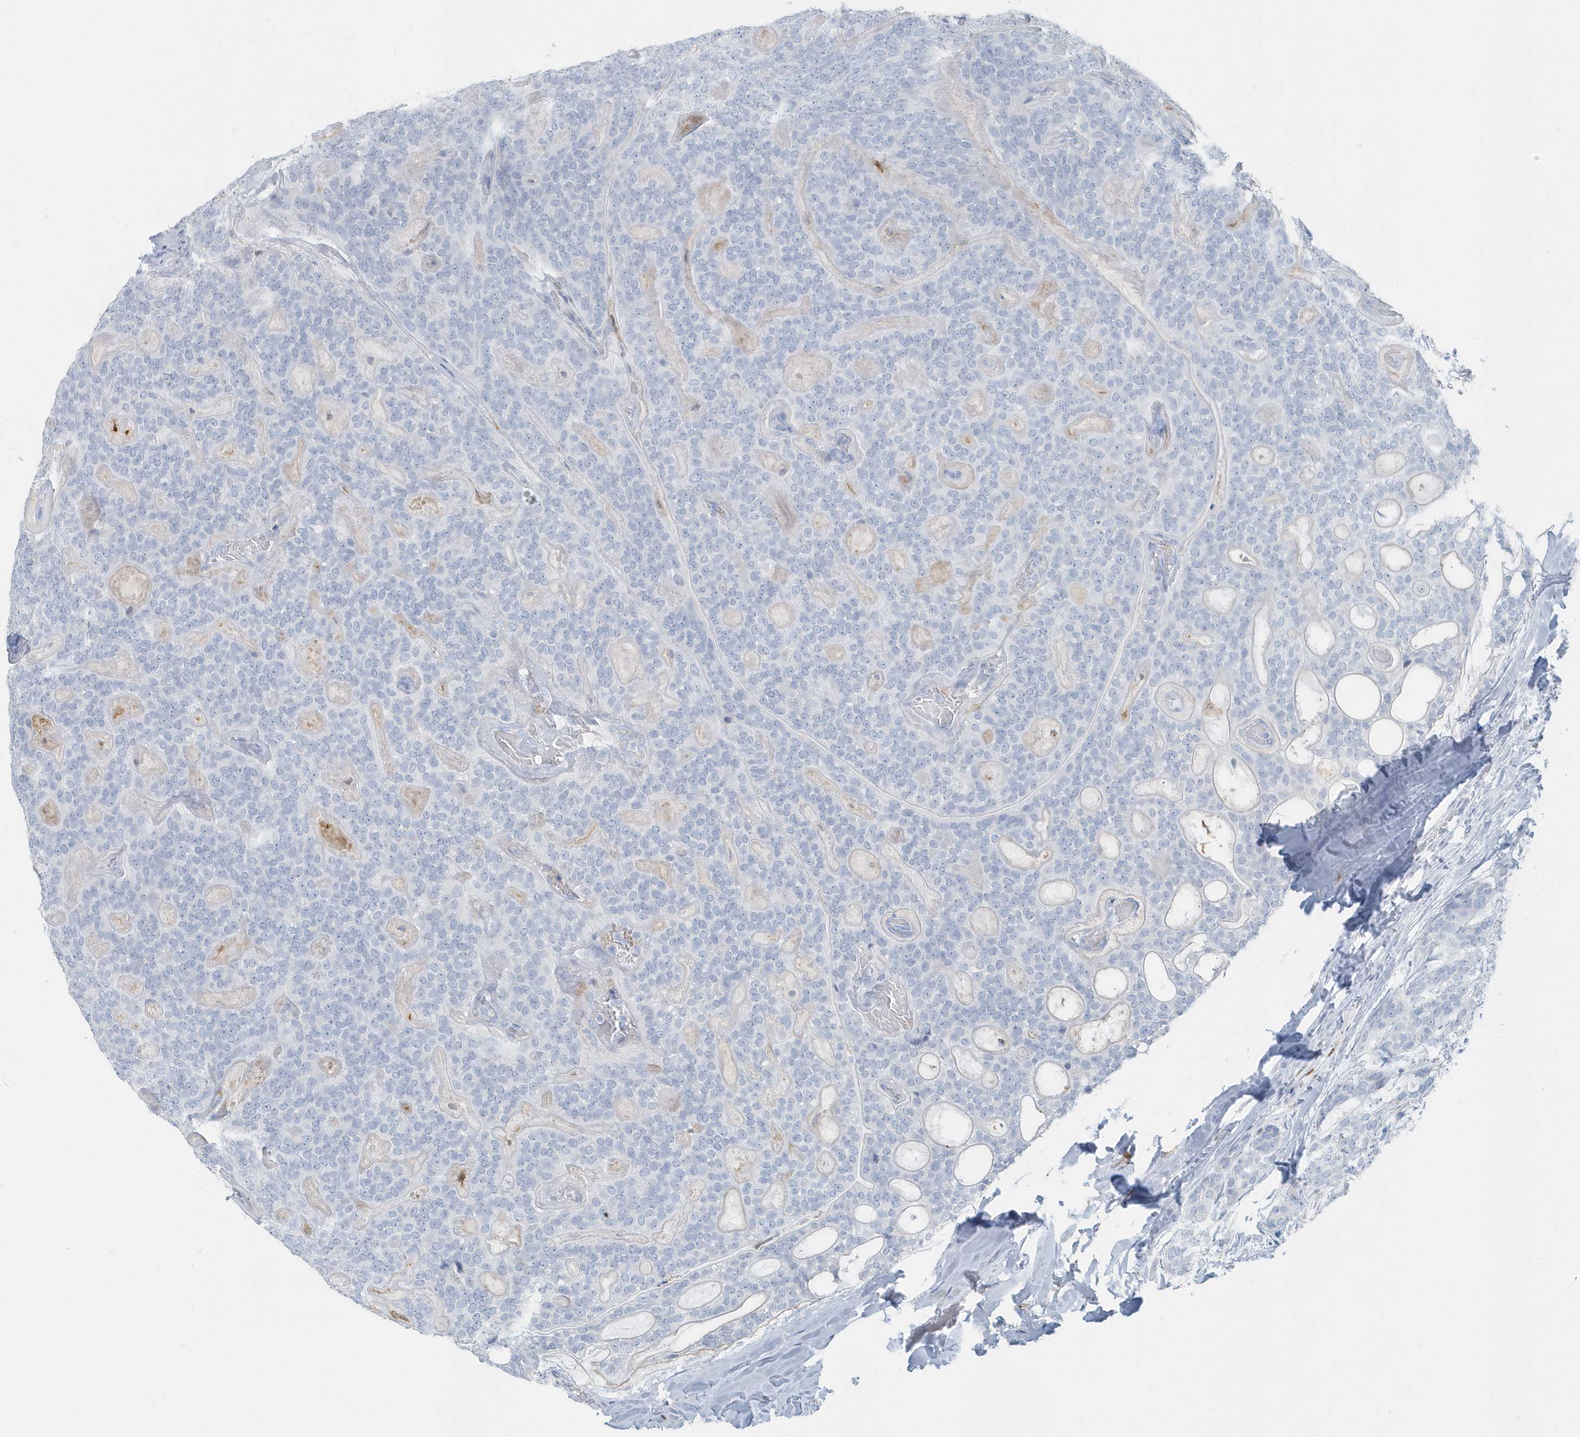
{"staining": {"intensity": "negative", "quantity": "none", "location": "none"}, "tissue": "head and neck cancer", "cell_type": "Tumor cells", "image_type": "cancer", "snomed": [{"axis": "morphology", "description": "Adenocarcinoma, NOS"}, {"axis": "topography", "description": "Head-Neck"}], "caption": "An immunohistochemistry (IHC) image of head and neck cancer (adenocarcinoma) is shown. There is no staining in tumor cells of head and neck cancer (adenocarcinoma). (DAB immunohistochemistry with hematoxylin counter stain).", "gene": "FAM98A", "patient": {"sex": "male", "age": 66}}